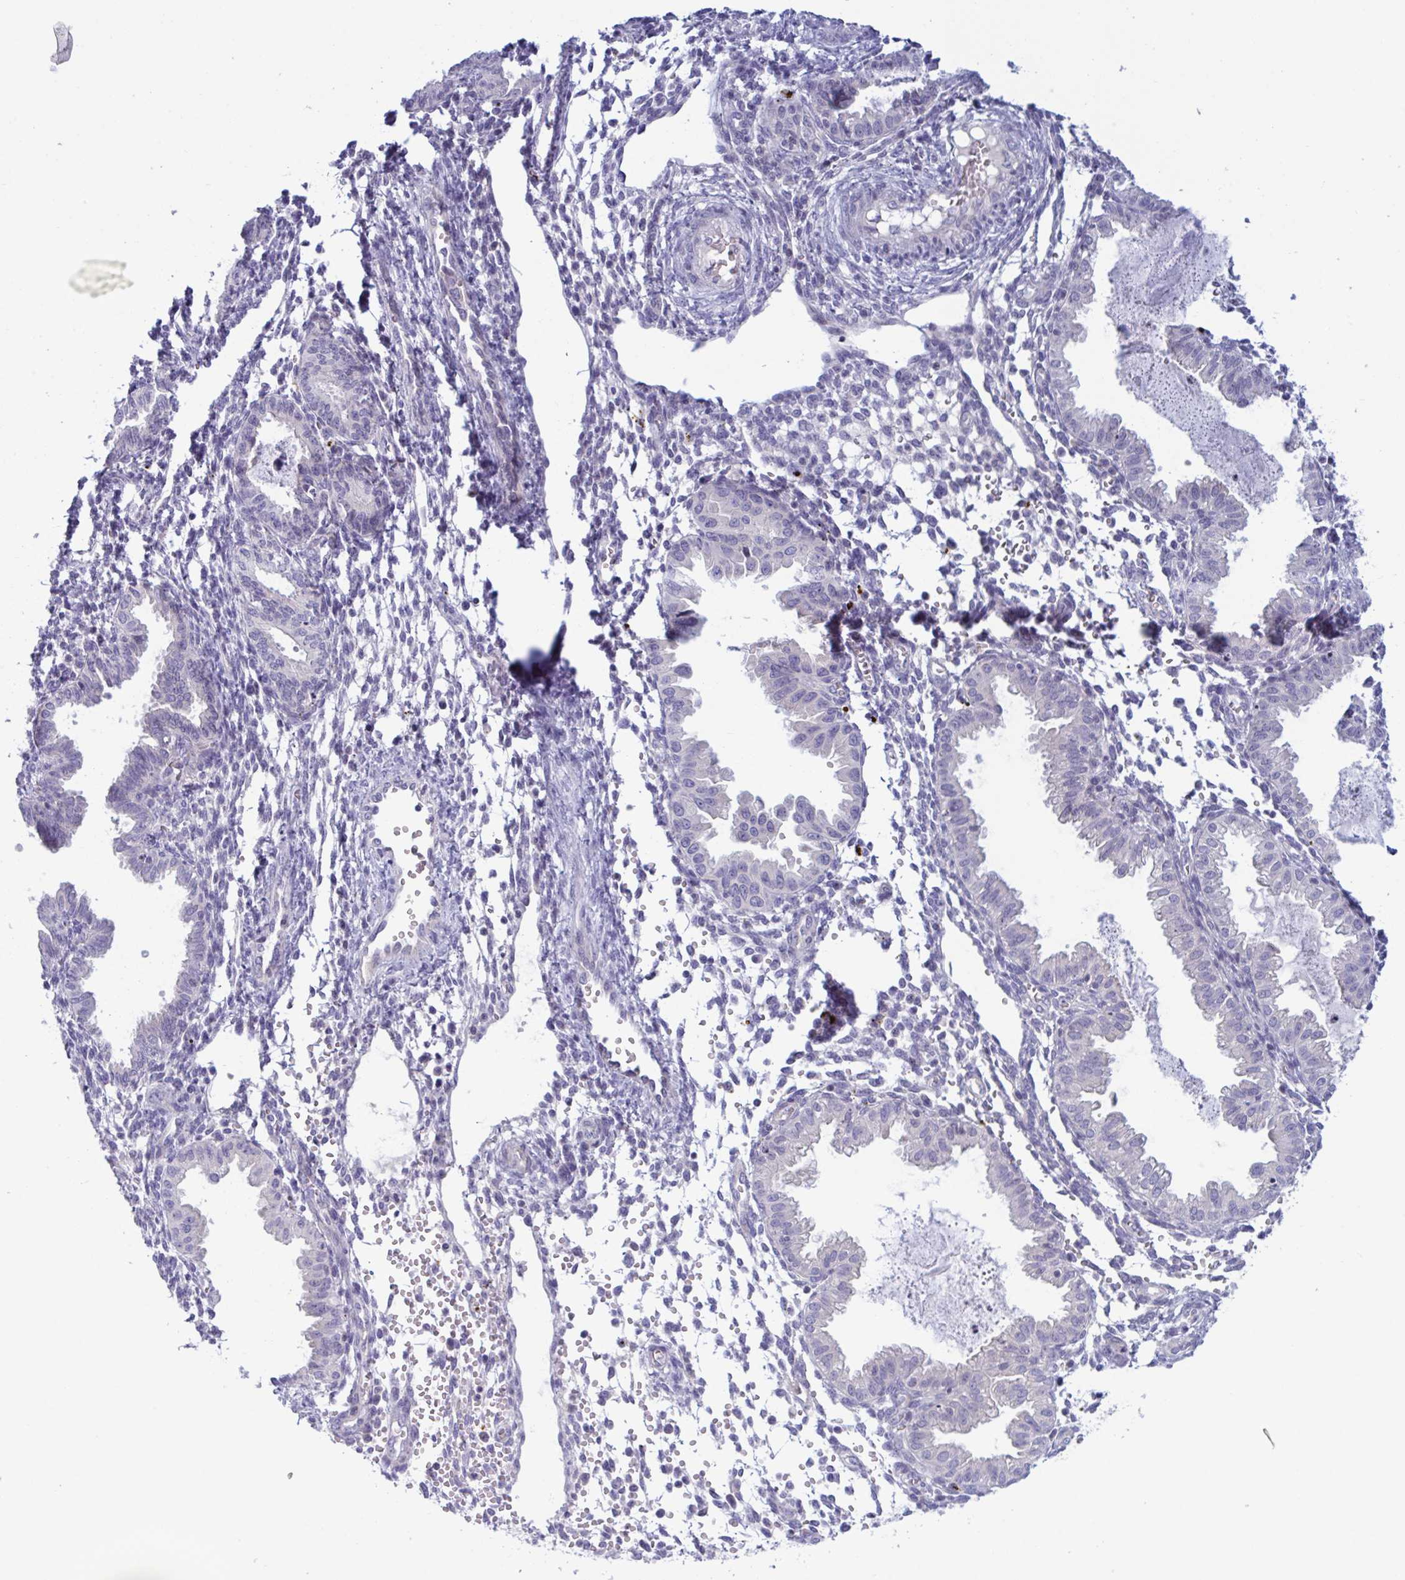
{"staining": {"intensity": "negative", "quantity": "none", "location": "none"}, "tissue": "endometrium", "cell_type": "Cells in endometrial stroma", "image_type": "normal", "snomed": [{"axis": "morphology", "description": "Normal tissue, NOS"}, {"axis": "topography", "description": "Endometrium"}], "caption": "Human endometrium stained for a protein using IHC displays no staining in cells in endometrial stroma.", "gene": "NAA30", "patient": {"sex": "female", "age": 33}}